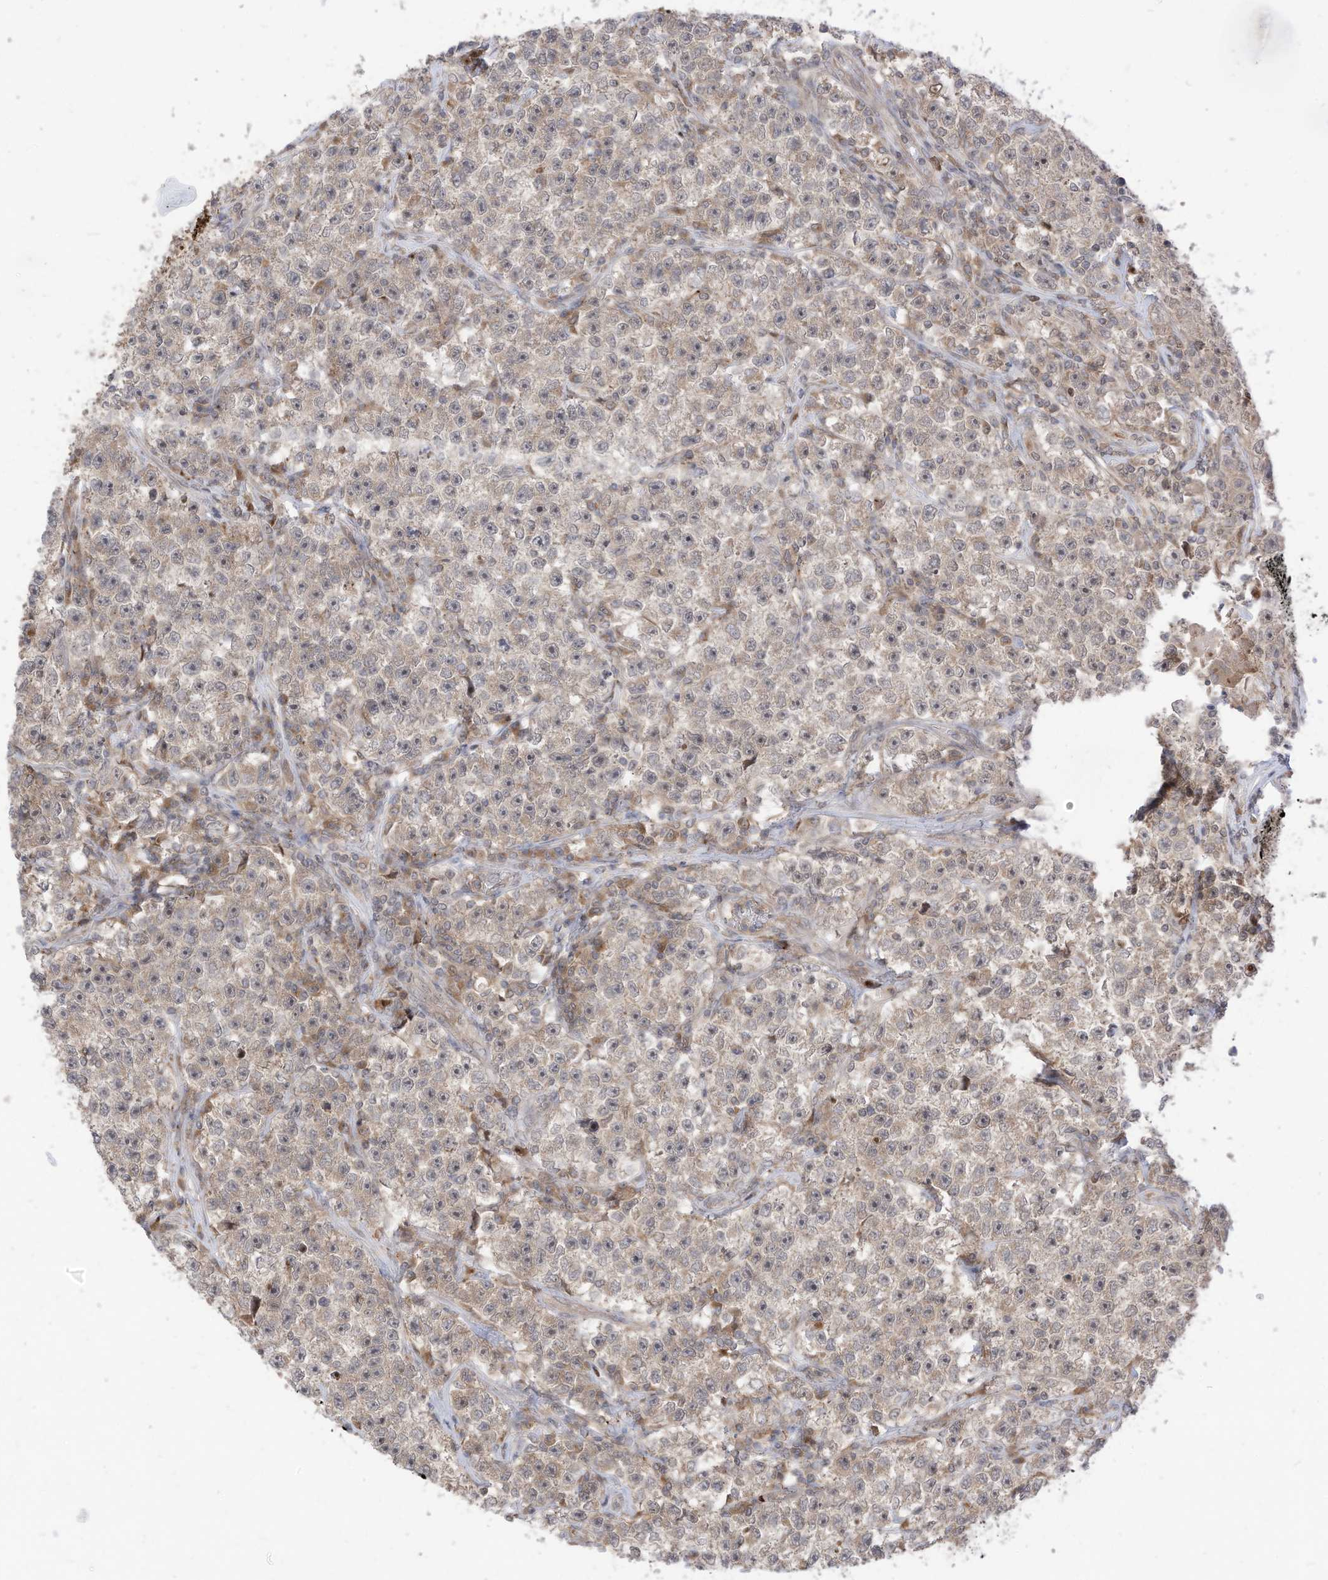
{"staining": {"intensity": "weak", "quantity": "<25%", "location": "cytoplasmic/membranous"}, "tissue": "testis cancer", "cell_type": "Tumor cells", "image_type": "cancer", "snomed": [{"axis": "morphology", "description": "Seminoma, NOS"}, {"axis": "topography", "description": "Testis"}], "caption": "DAB (3,3'-diaminobenzidine) immunohistochemical staining of human seminoma (testis) reveals no significant staining in tumor cells.", "gene": "CNKSR1", "patient": {"sex": "male", "age": 22}}